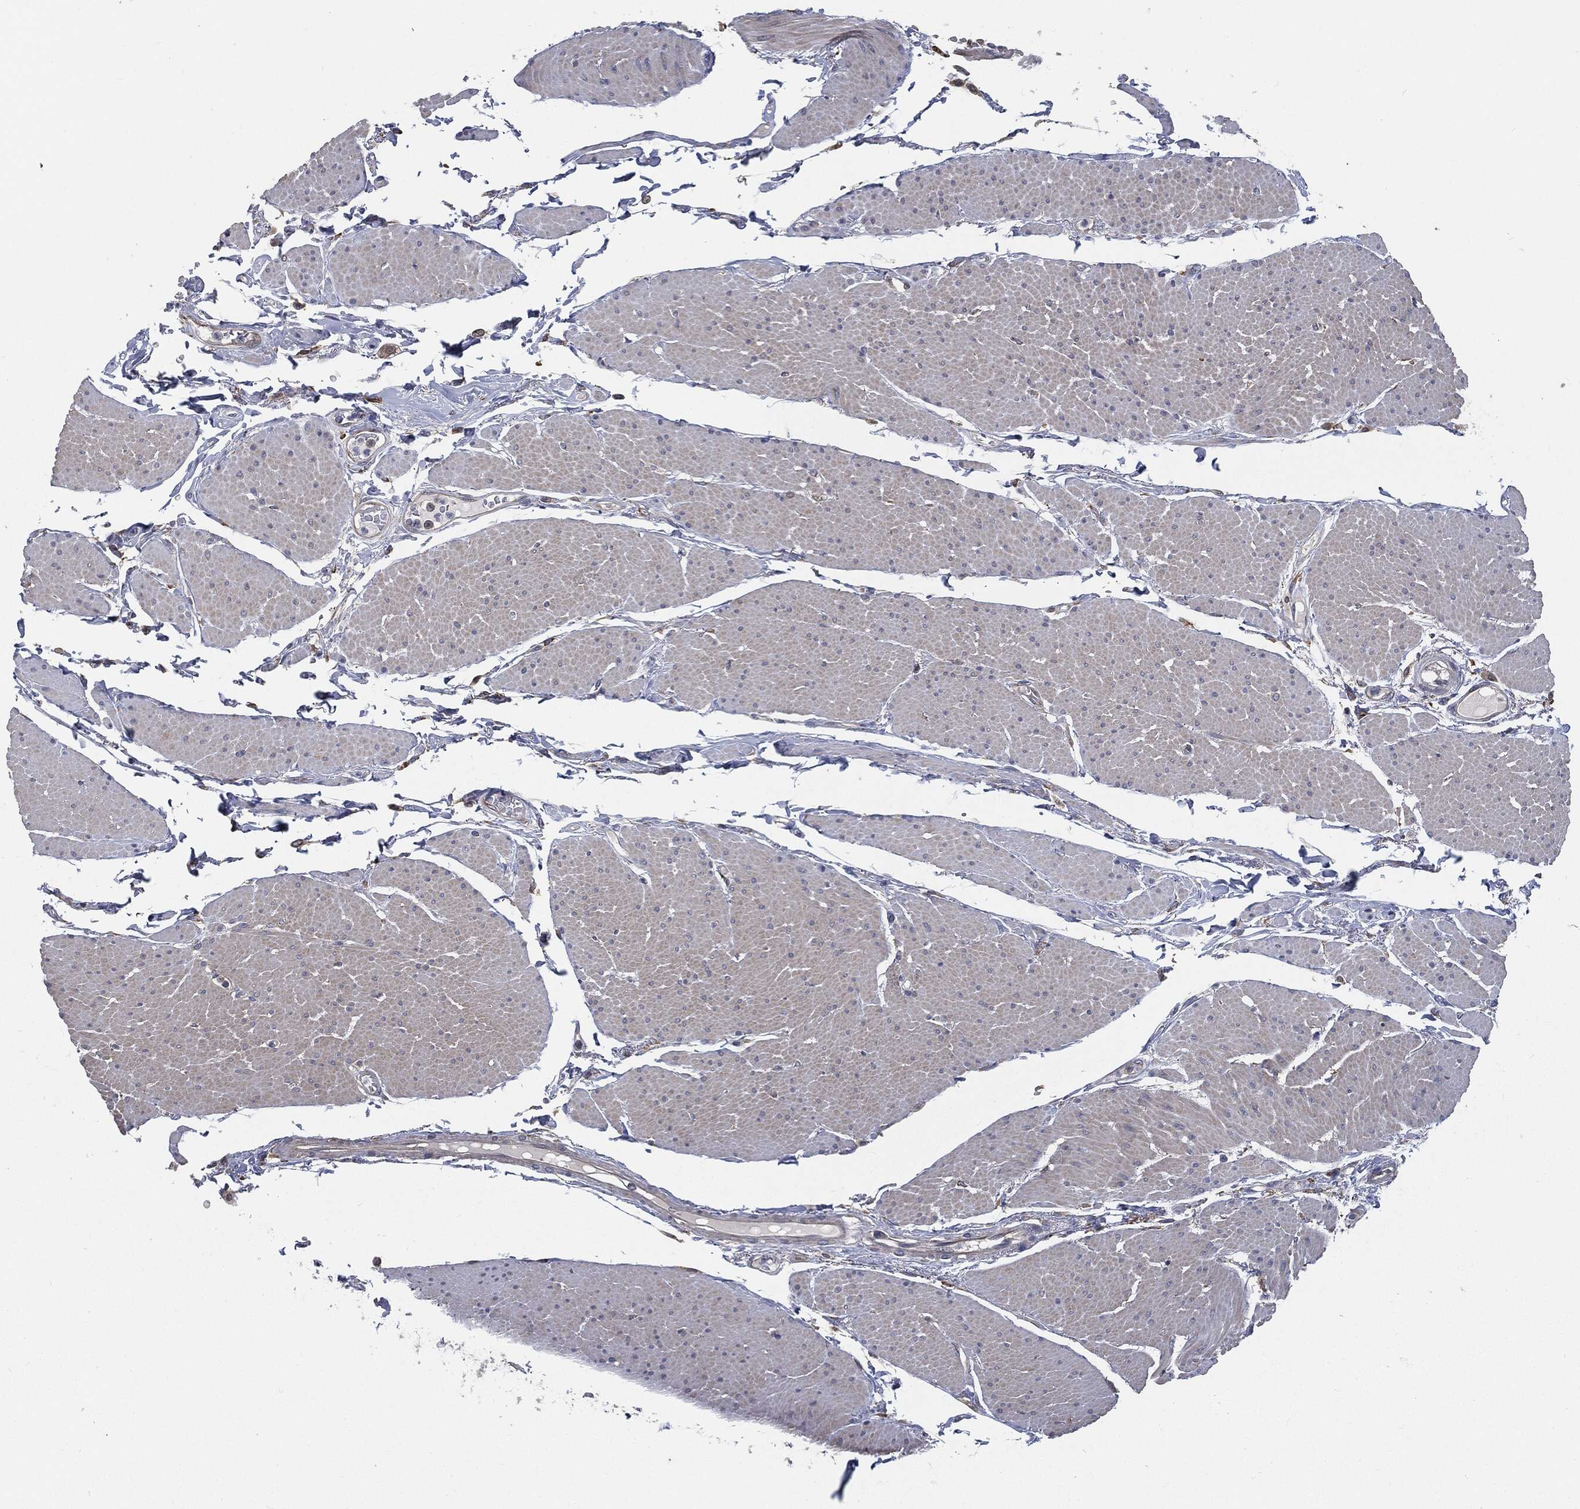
{"staining": {"intensity": "negative", "quantity": "none", "location": "none"}, "tissue": "smooth muscle", "cell_type": "Smooth muscle cells", "image_type": "normal", "snomed": [{"axis": "morphology", "description": "Normal tissue, NOS"}, {"axis": "topography", "description": "Smooth muscle"}, {"axis": "topography", "description": "Anal"}], "caption": "Smooth muscle cells show no significant expression in unremarkable smooth muscle. The staining is performed using DAB brown chromogen with nuclei counter-stained in using hematoxylin.", "gene": "PRDX4", "patient": {"sex": "male", "age": 83}}